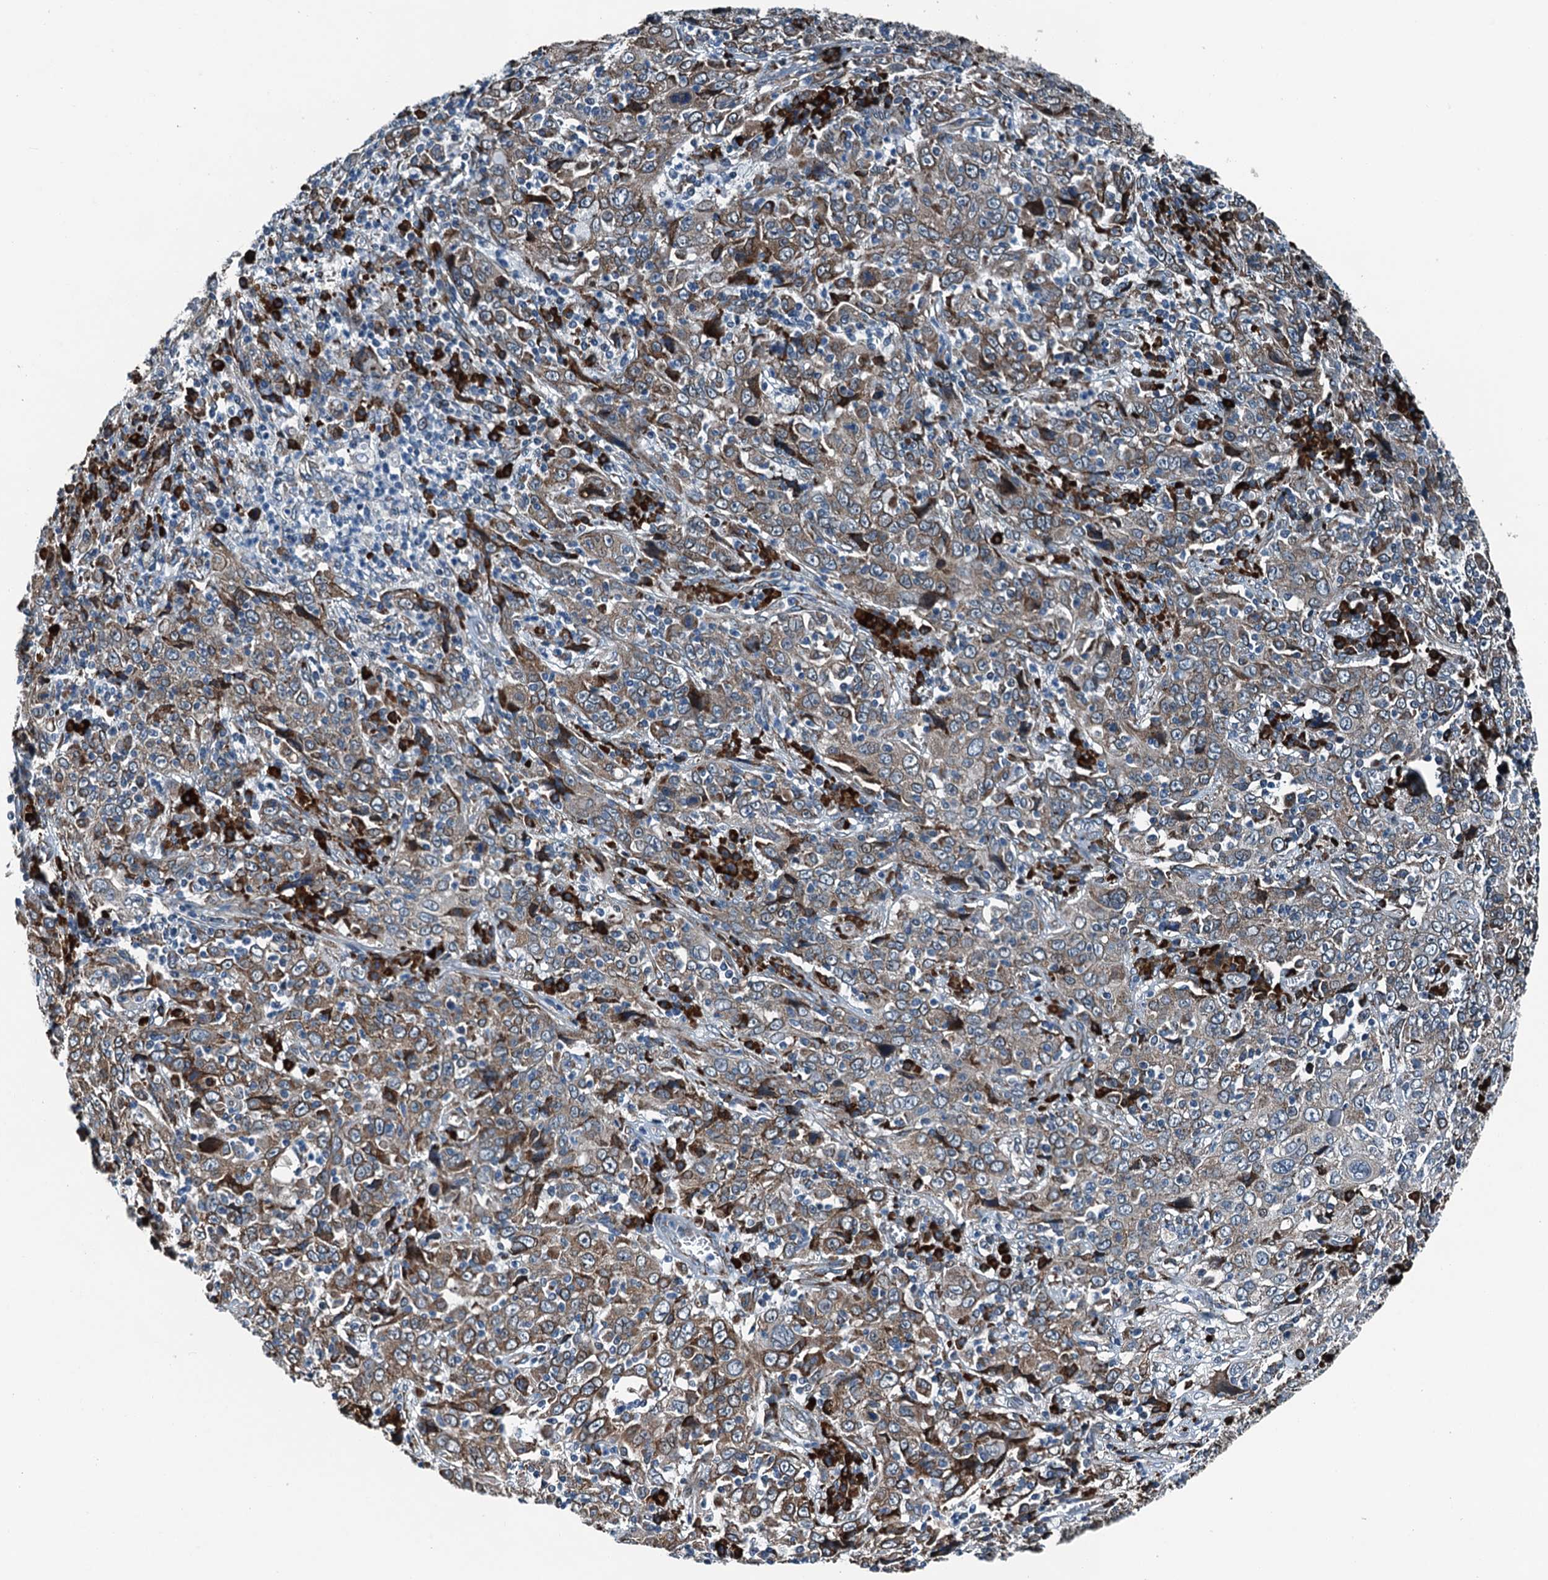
{"staining": {"intensity": "moderate", "quantity": ">75%", "location": "cytoplasmic/membranous"}, "tissue": "cervical cancer", "cell_type": "Tumor cells", "image_type": "cancer", "snomed": [{"axis": "morphology", "description": "Squamous cell carcinoma, NOS"}, {"axis": "topography", "description": "Cervix"}], "caption": "Moderate cytoplasmic/membranous positivity for a protein is identified in about >75% of tumor cells of cervical squamous cell carcinoma using immunohistochemistry (IHC).", "gene": "TAMALIN", "patient": {"sex": "female", "age": 46}}